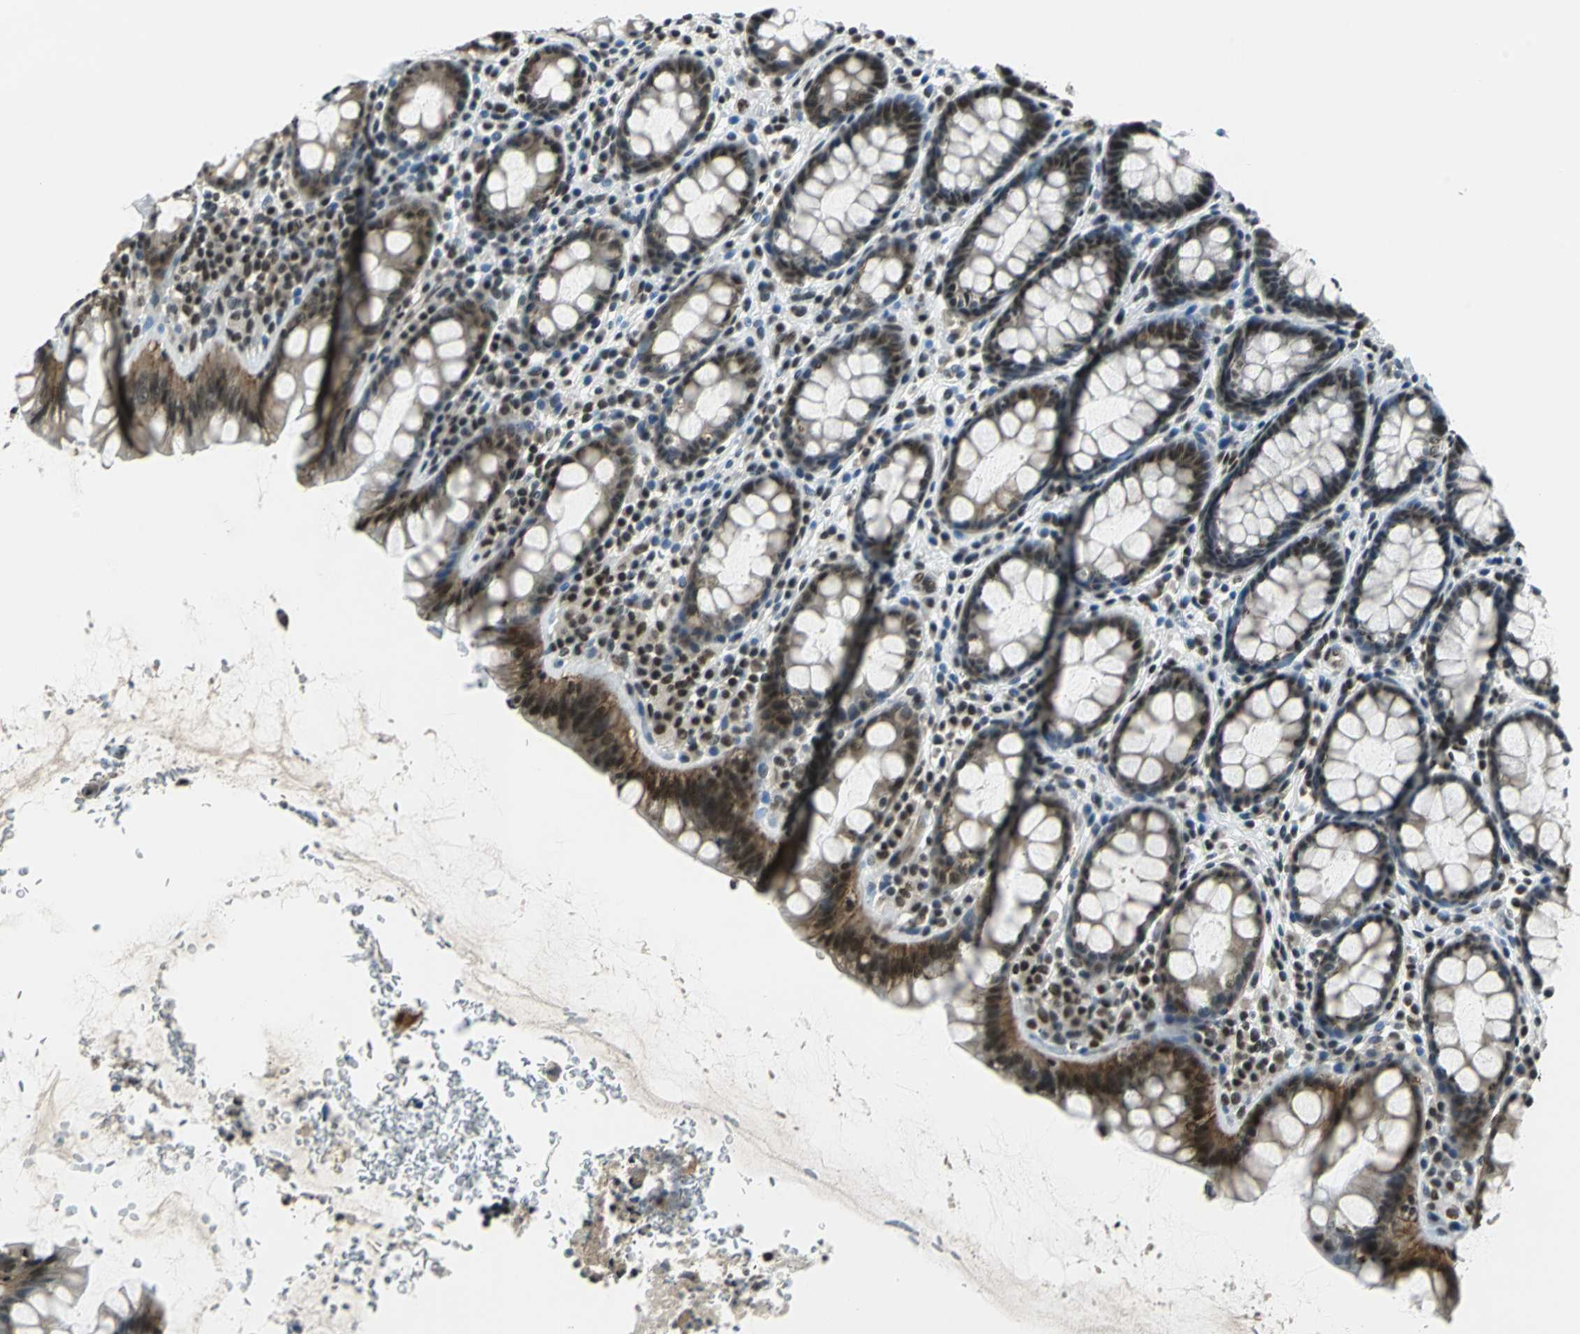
{"staining": {"intensity": "strong", "quantity": ">75%", "location": "nuclear"}, "tissue": "rectum", "cell_type": "Glandular cells", "image_type": "normal", "snomed": [{"axis": "morphology", "description": "Normal tissue, NOS"}, {"axis": "topography", "description": "Rectum"}], "caption": "Rectum was stained to show a protein in brown. There is high levels of strong nuclear expression in about >75% of glandular cells.", "gene": "RBM14", "patient": {"sex": "male", "age": 92}}